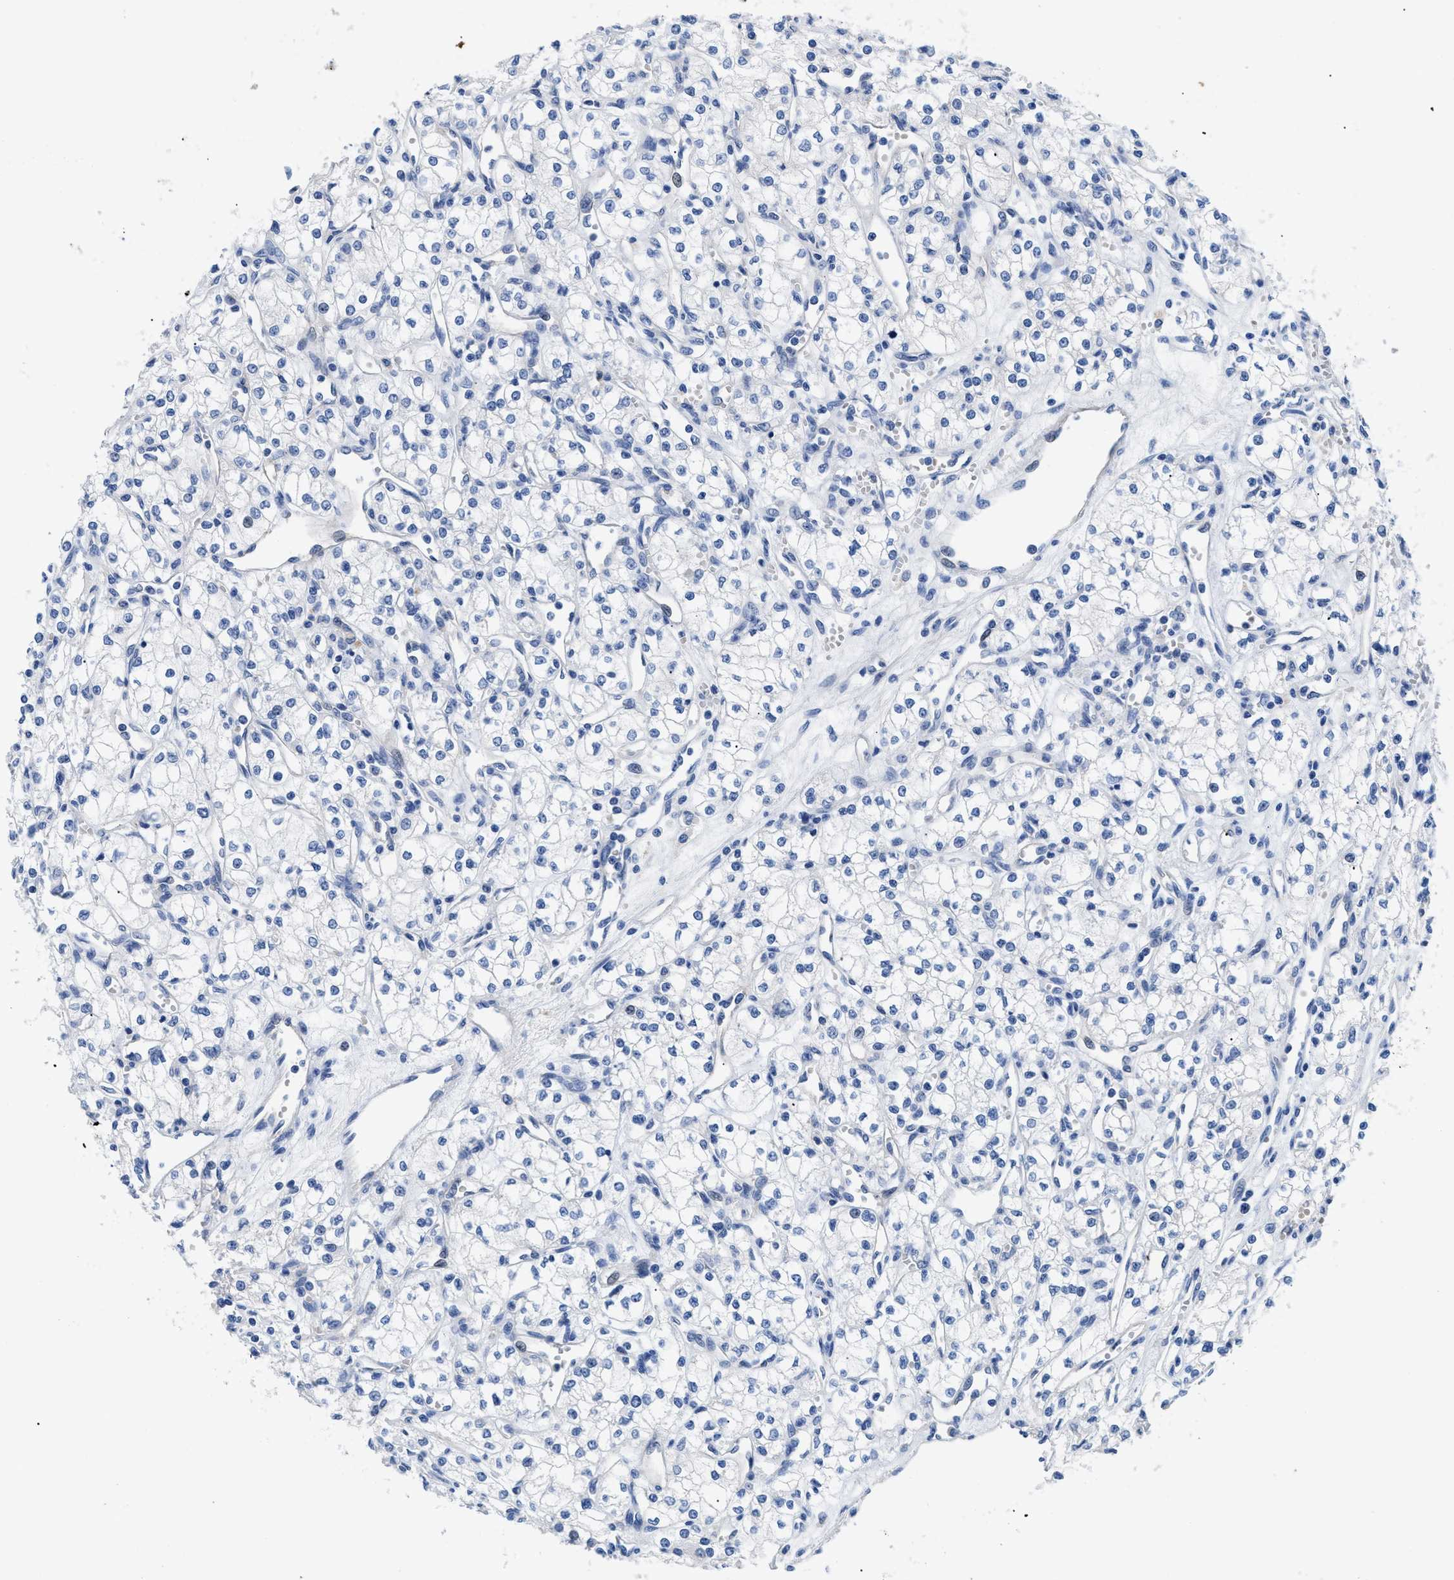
{"staining": {"intensity": "negative", "quantity": "none", "location": "none"}, "tissue": "renal cancer", "cell_type": "Tumor cells", "image_type": "cancer", "snomed": [{"axis": "morphology", "description": "Adenocarcinoma, NOS"}, {"axis": "topography", "description": "Kidney"}], "caption": "Immunohistochemistry of human renal cancer (adenocarcinoma) displays no expression in tumor cells.", "gene": "TMEM68", "patient": {"sex": "male", "age": 59}}